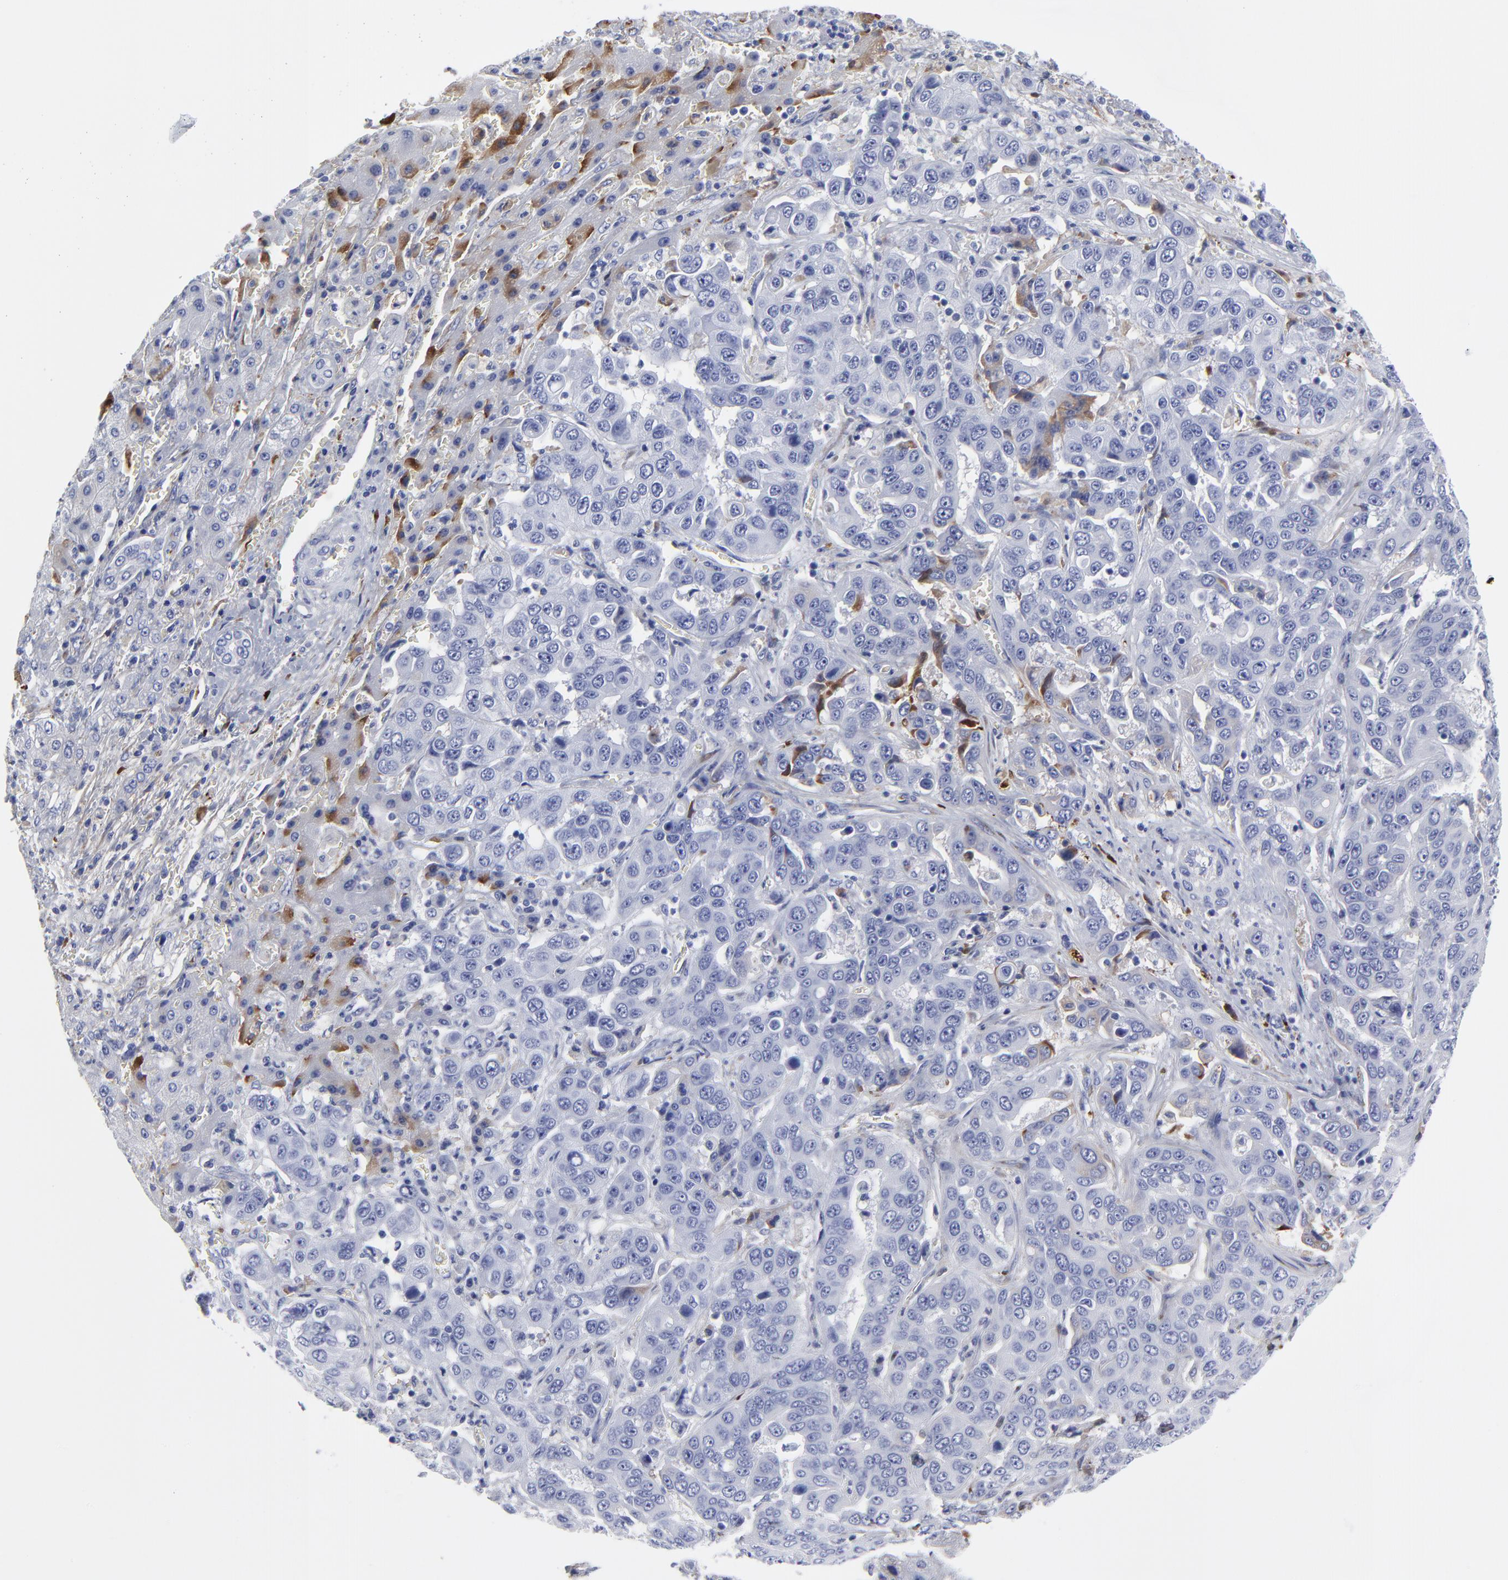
{"staining": {"intensity": "weak", "quantity": "<25%", "location": "cytoplasmic/membranous"}, "tissue": "liver cancer", "cell_type": "Tumor cells", "image_type": "cancer", "snomed": [{"axis": "morphology", "description": "Cholangiocarcinoma"}, {"axis": "topography", "description": "Liver"}], "caption": "Immunohistochemistry (IHC) micrograph of human liver cancer stained for a protein (brown), which displays no positivity in tumor cells. The staining was performed using DAB (3,3'-diaminobenzidine) to visualize the protein expression in brown, while the nuclei were stained in blue with hematoxylin (Magnification: 20x).", "gene": "DCN", "patient": {"sex": "female", "age": 52}}